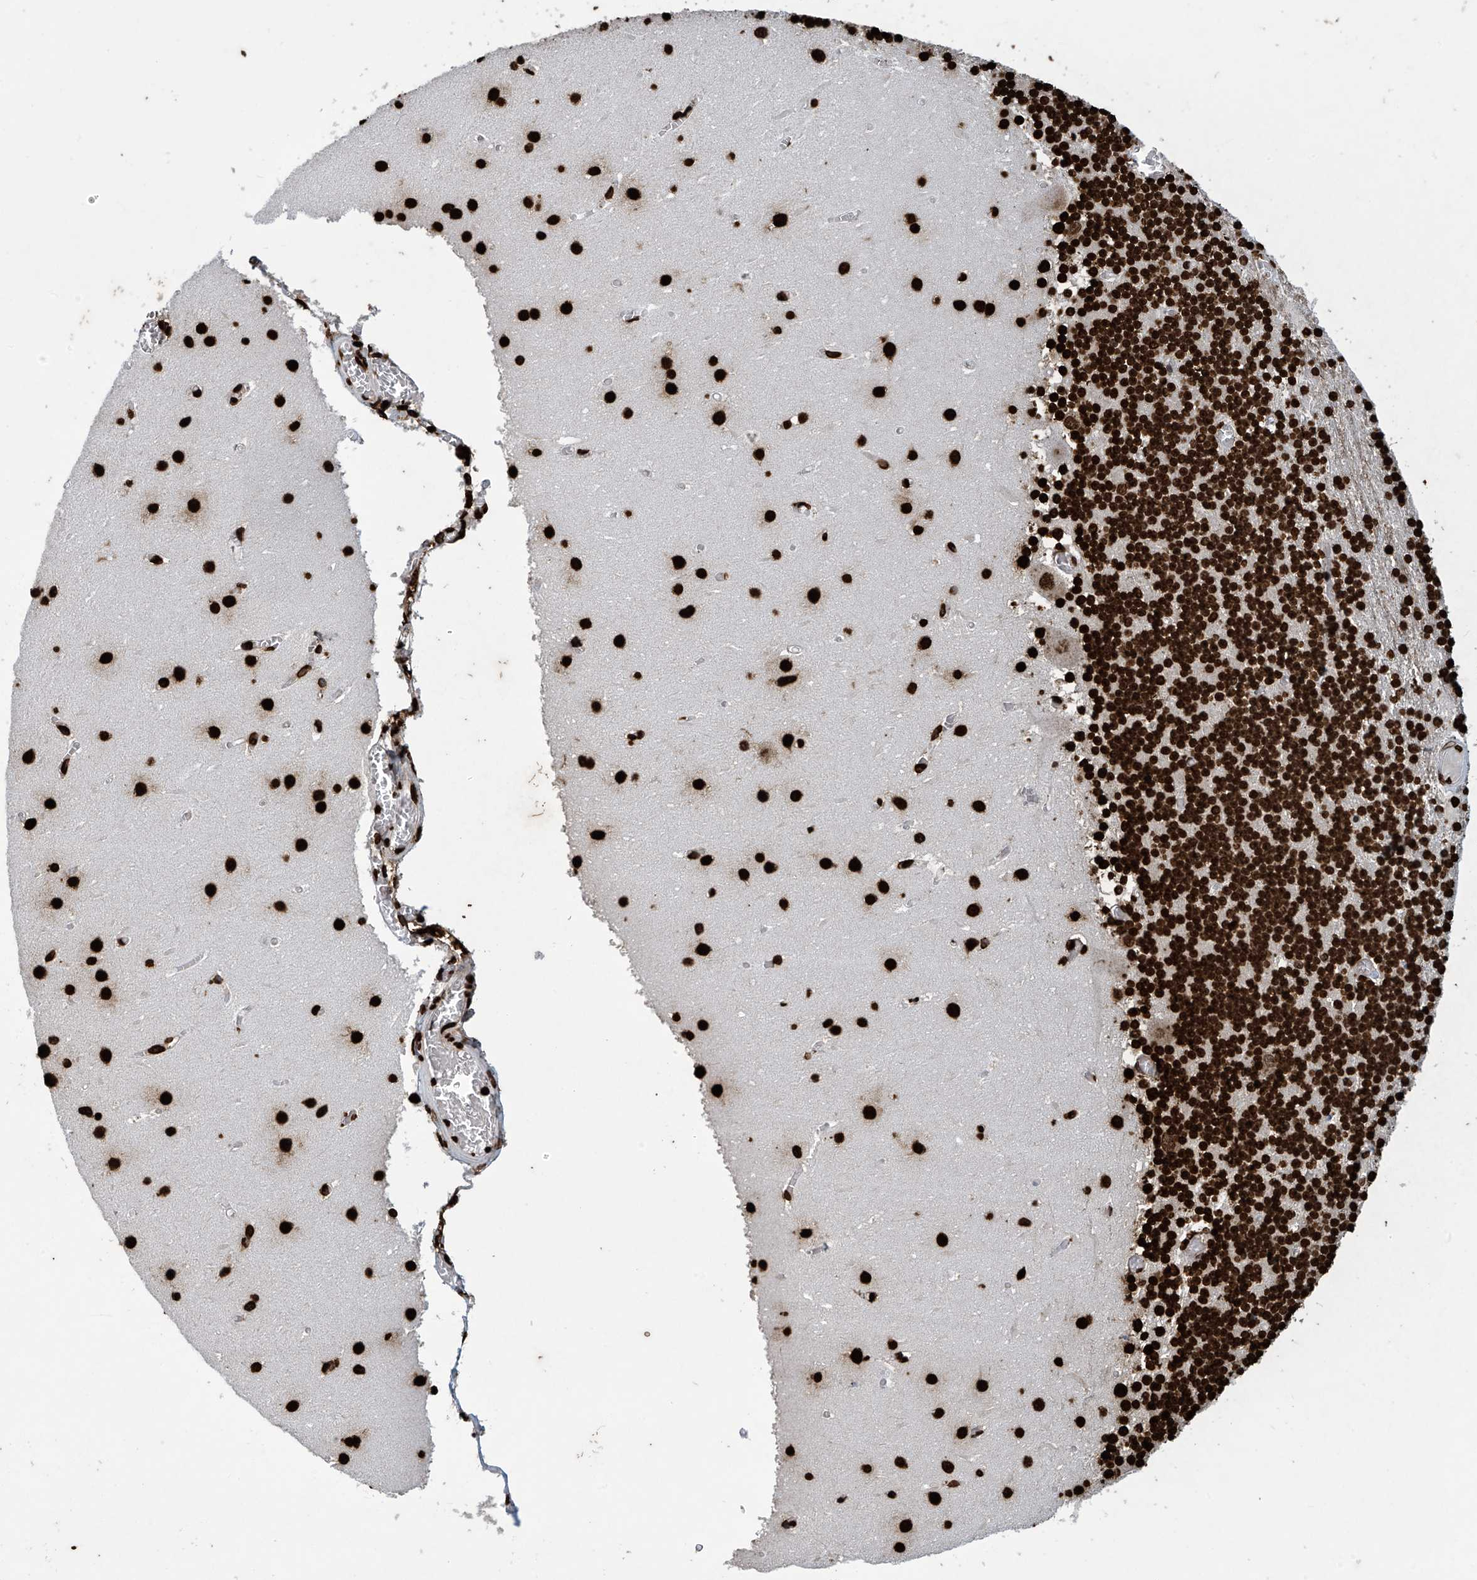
{"staining": {"intensity": "strong", "quantity": ">75%", "location": "nuclear"}, "tissue": "cerebellum", "cell_type": "Cells in granular layer", "image_type": "normal", "snomed": [{"axis": "morphology", "description": "Normal tissue, NOS"}, {"axis": "topography", "description": "Cerebellum"}], "caption": "Cerebellum stained for a protein (brown) demonstrates strong nuclear positive staining in about >75% of cells in granular layer.", "gene": "H3", "patient": {"sex": "female", "age": 28}}